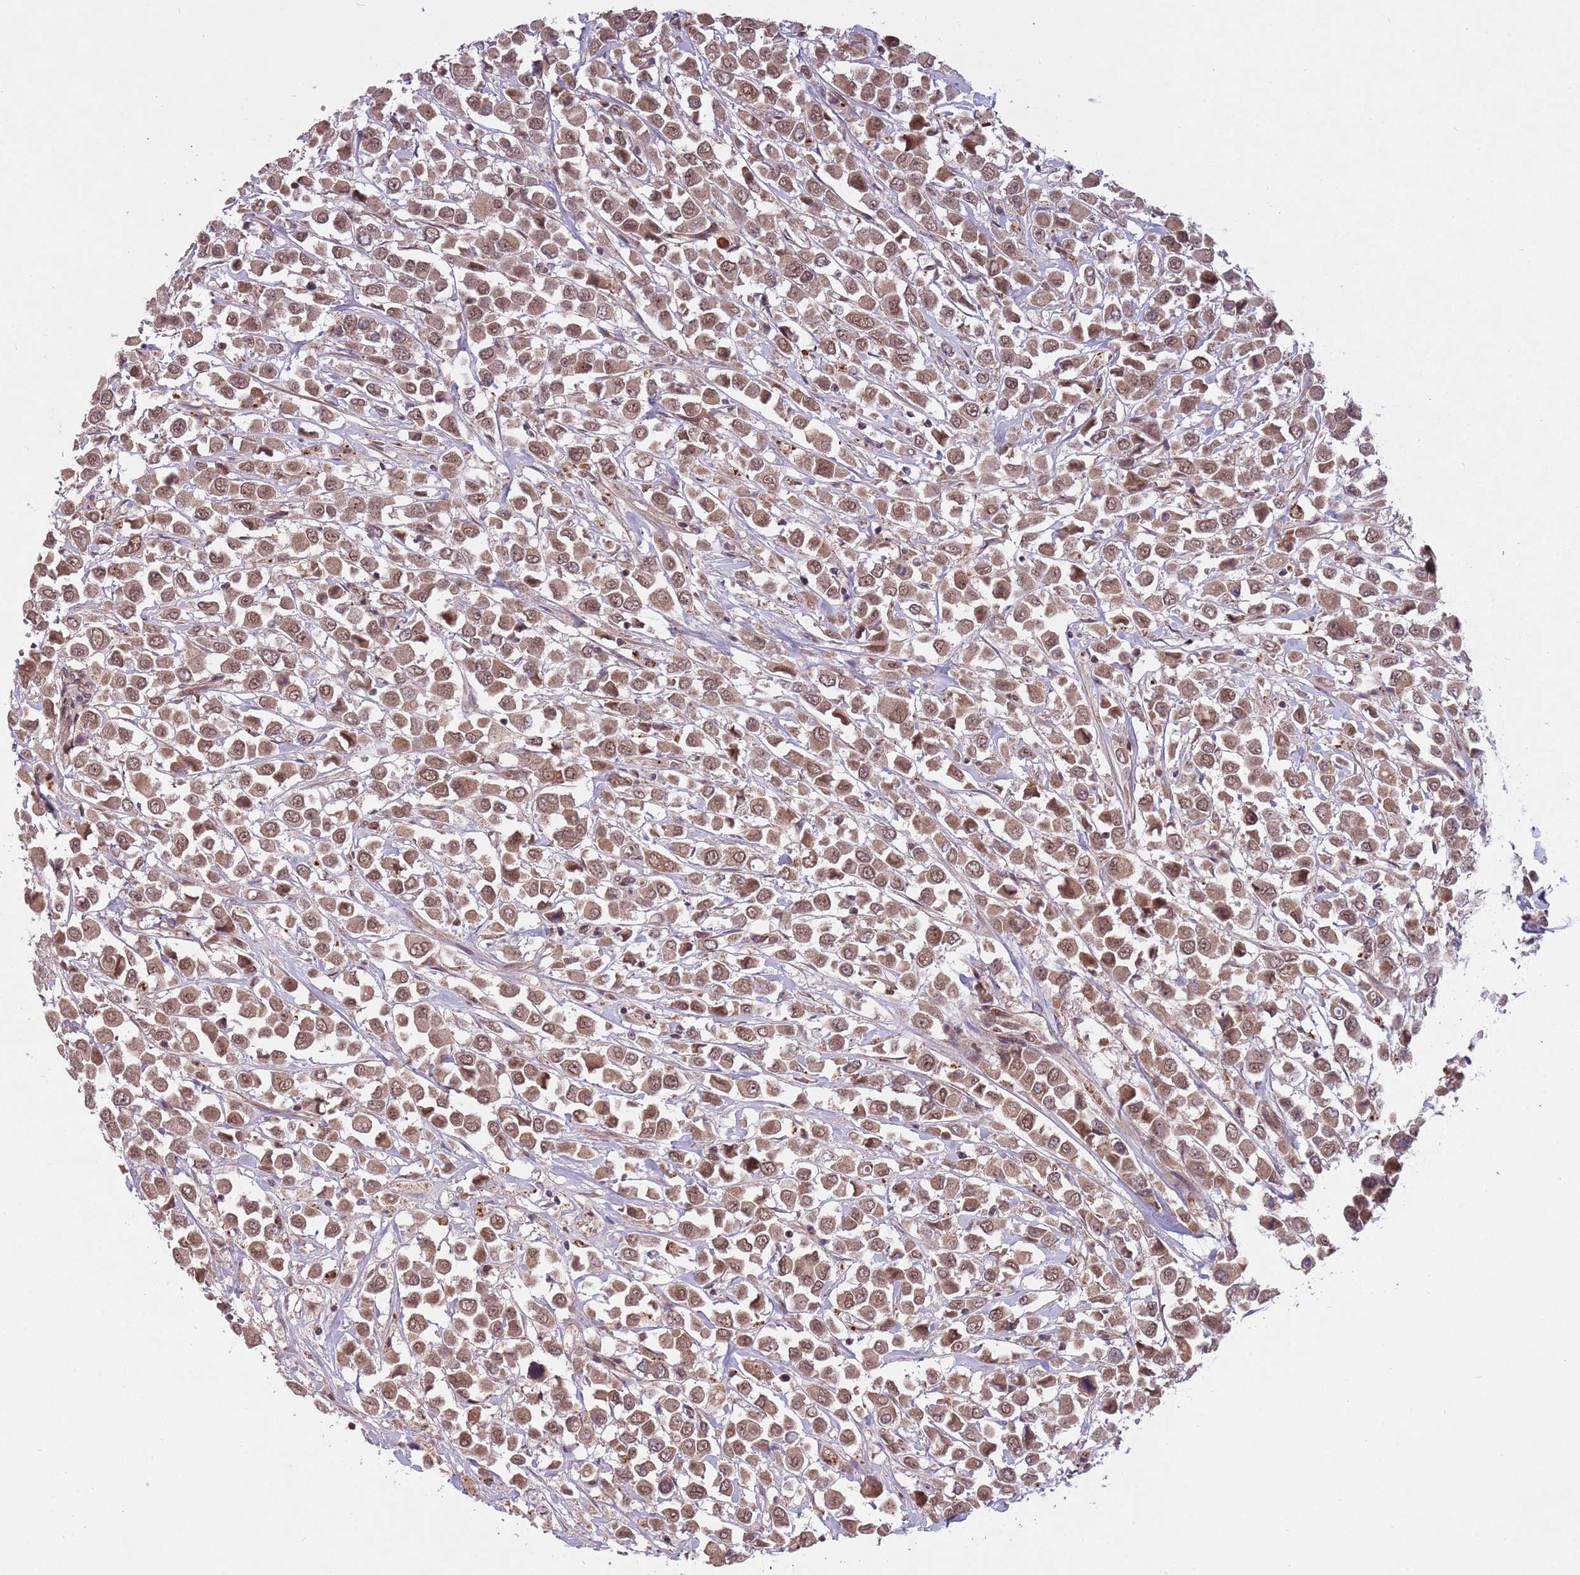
{"staining": {"intensity": "moderate", "quantity": ">75%", "location": "cytoplasmic/membranous,nuclear"}, "tissue": "breast cancer", "cell_type": "Tumor cells", "image_type": "cancer", "snomed": [{"axis": "morphology", "description": "Duct carcinoma"}, {"axis": "topography", "description": "Breast"}], "caption": "Brown immunohistochemical staining in breast cancer (intraductal carcinoma) demonstrates moderate cytoplasmic/membranous and nuclear expression in about >75% of tumor cells.", "gene": "SUDS3", "patient": {"sex": "female", "age": 61}}